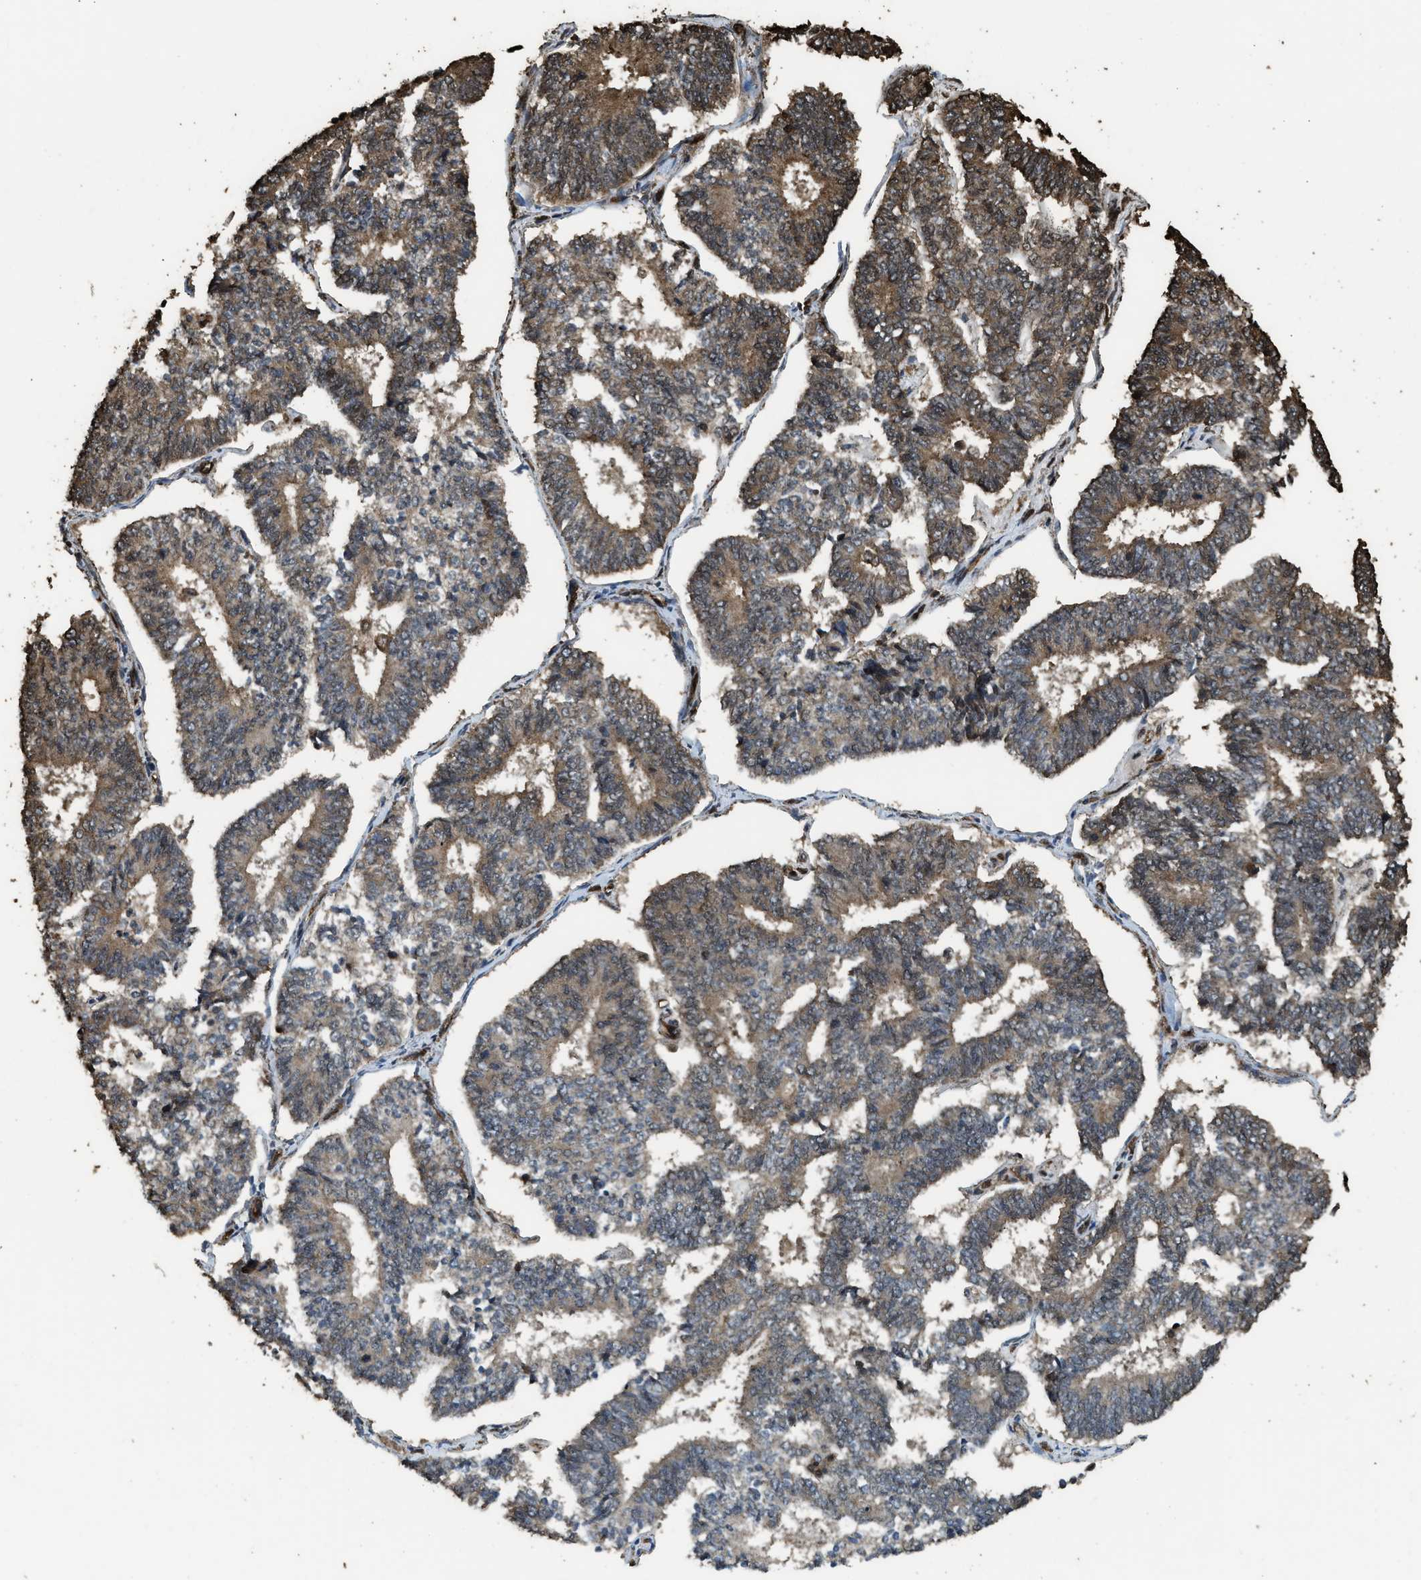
{"staining": {"intensity": "moderate", "quantity": ">75%", "location": "cytoplasmic/membranous"}, "tissue": "endometrial cancer", "cell_type": "Tumor cells", "image_type": "cancer", "snomed": [{"axis": "morphology", "description": "Adenocarcinoma, NOS"}, {"axis": "topography", "description": "Endometrium"}], "caption": "Immunohistochemical staining of human endometrial cancer demonstrates medium levels of moderate cytoplasmic/membranous protein positivity in approximately >75% of tumor cells. (brown staining indicates protein expression, while blue staining denotes nuclei).", "gene": "MYBL2", "patient": {"sex": "female", "age": 70}}